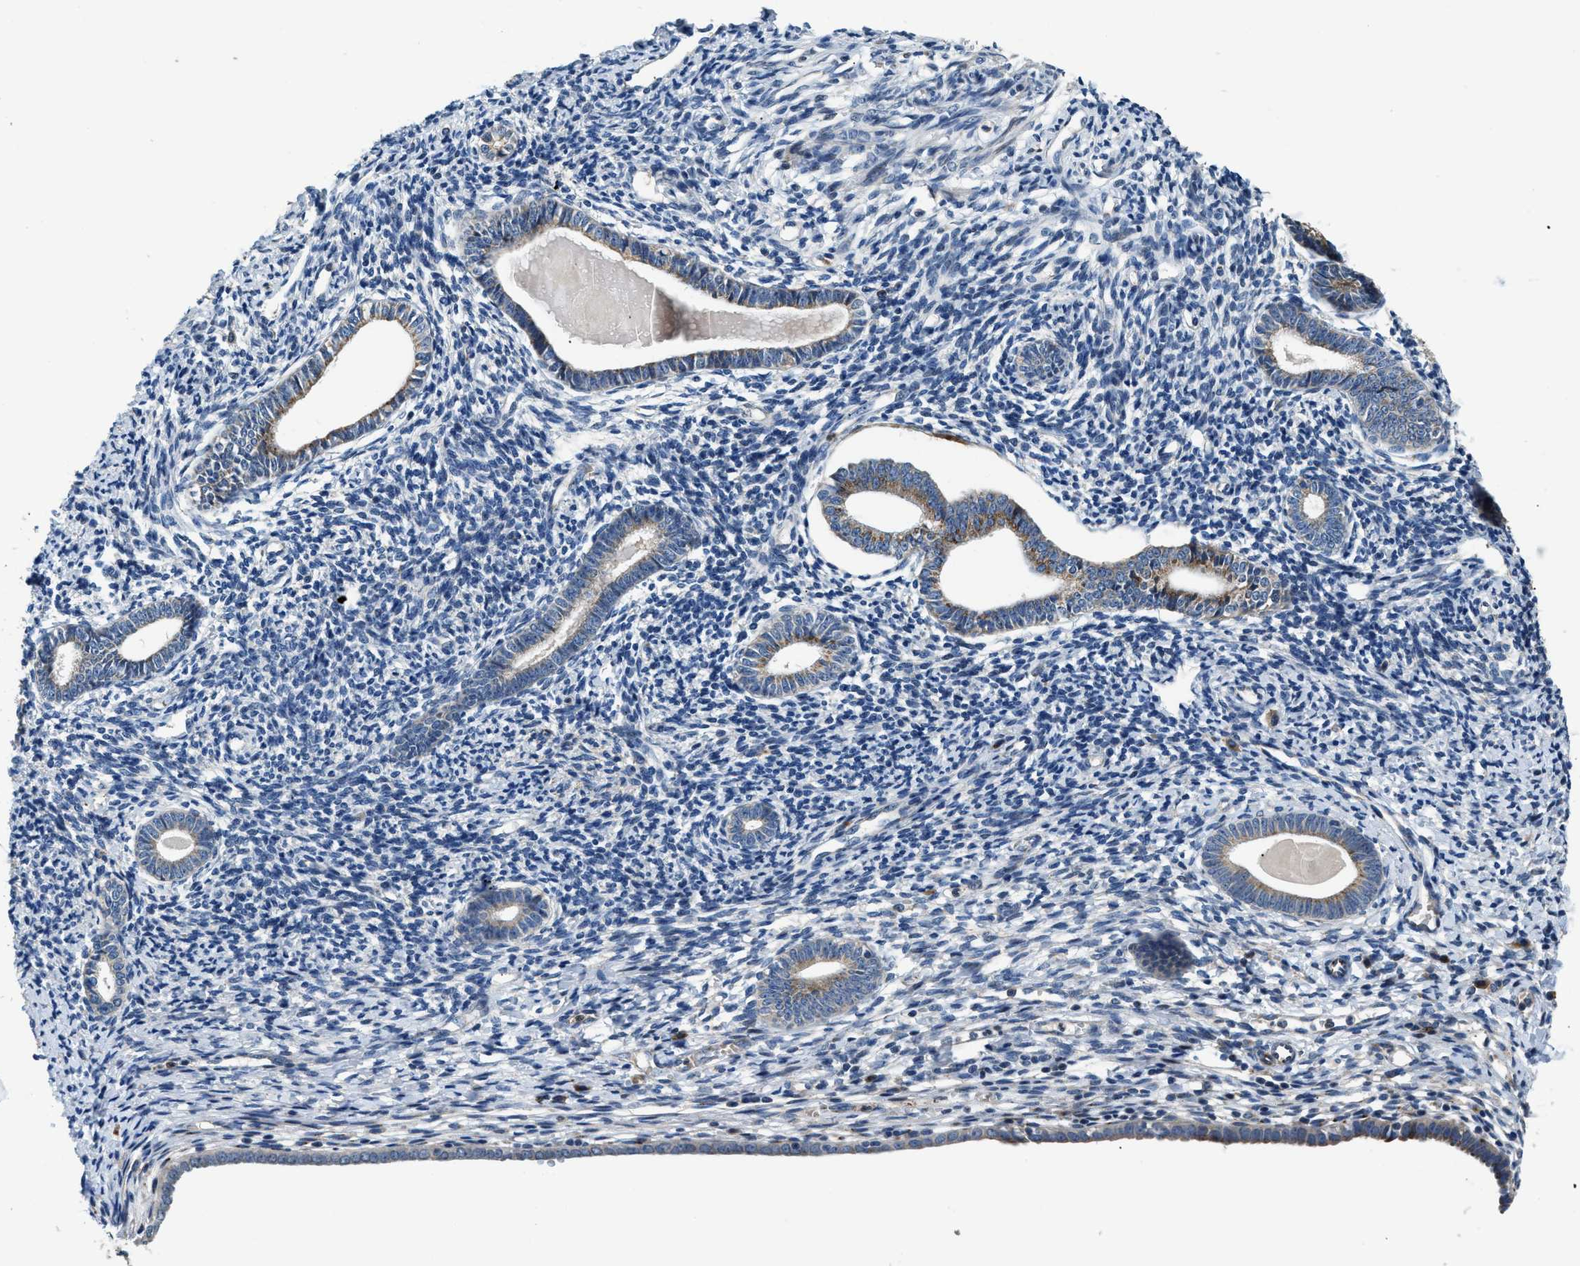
{"staining": {"intensity": "negative", "quantity": "none", "location": "none"}, "tissue": "endometrium", "cell_type": "Cells in endometrial stroma", "image_type": "normal", "snomed": [{"axis": "morphology", "description": "Normal tissue, NOS"}, {"axis": "topography", "description": "Endometrium"}], "caption": "A high-resolution histopathology image shows IHC staining of unremarkable endometrium, which displays no significant expression in cells in endometrial stroma. (DAB (3,3'-diaminobenzidine) immunohistochemistry (IHC) visualized using brightfield microscopy, high magnification).", "gene": "FUT8", "patient": {"sex": "female", "age": 71}}